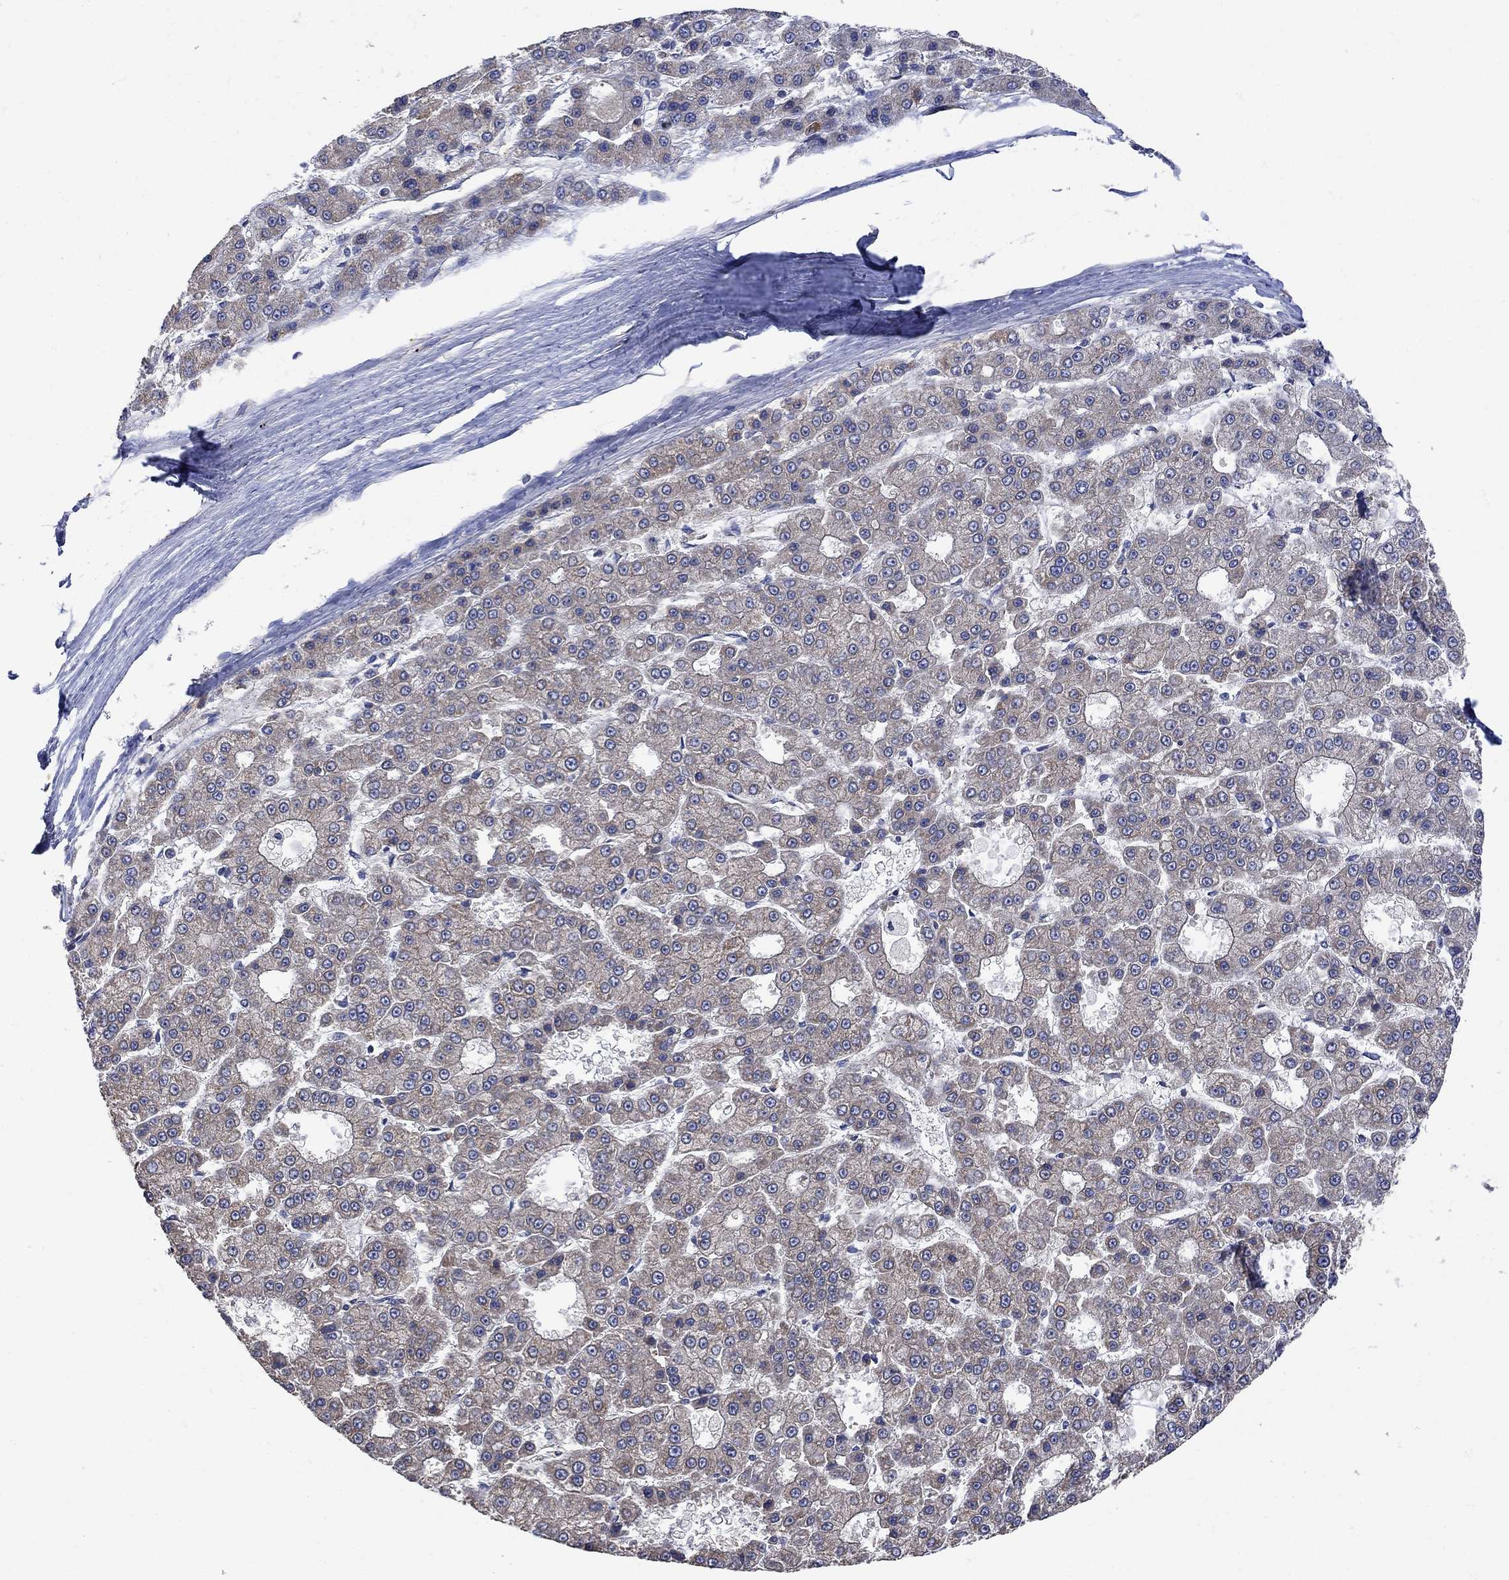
{"staining": {"intensity": "strong", "quantity": "<25%", "location": "cytoplasmic/membranous"}, "tissue": "liver cancer", "cell_type": "Tumor cells", "image_type": "cancer", "snomed": [{"axis": "morphology", "description": "Carcinoma, Hepatocellular, NOS"}, {"axis": "topography", "description": "Liver"}], "caption": "Liver hepatocellular carcinoma stained for a protein exhibits strong cytoplasmic/membranous positivity in tumor cells. (DAB (3,3'-diaminobenzidine) = brown stain, brightfield microscopy at high magnification).", "gene": "ANKRA2", "patient": {"sex": "male", "age": 70}}